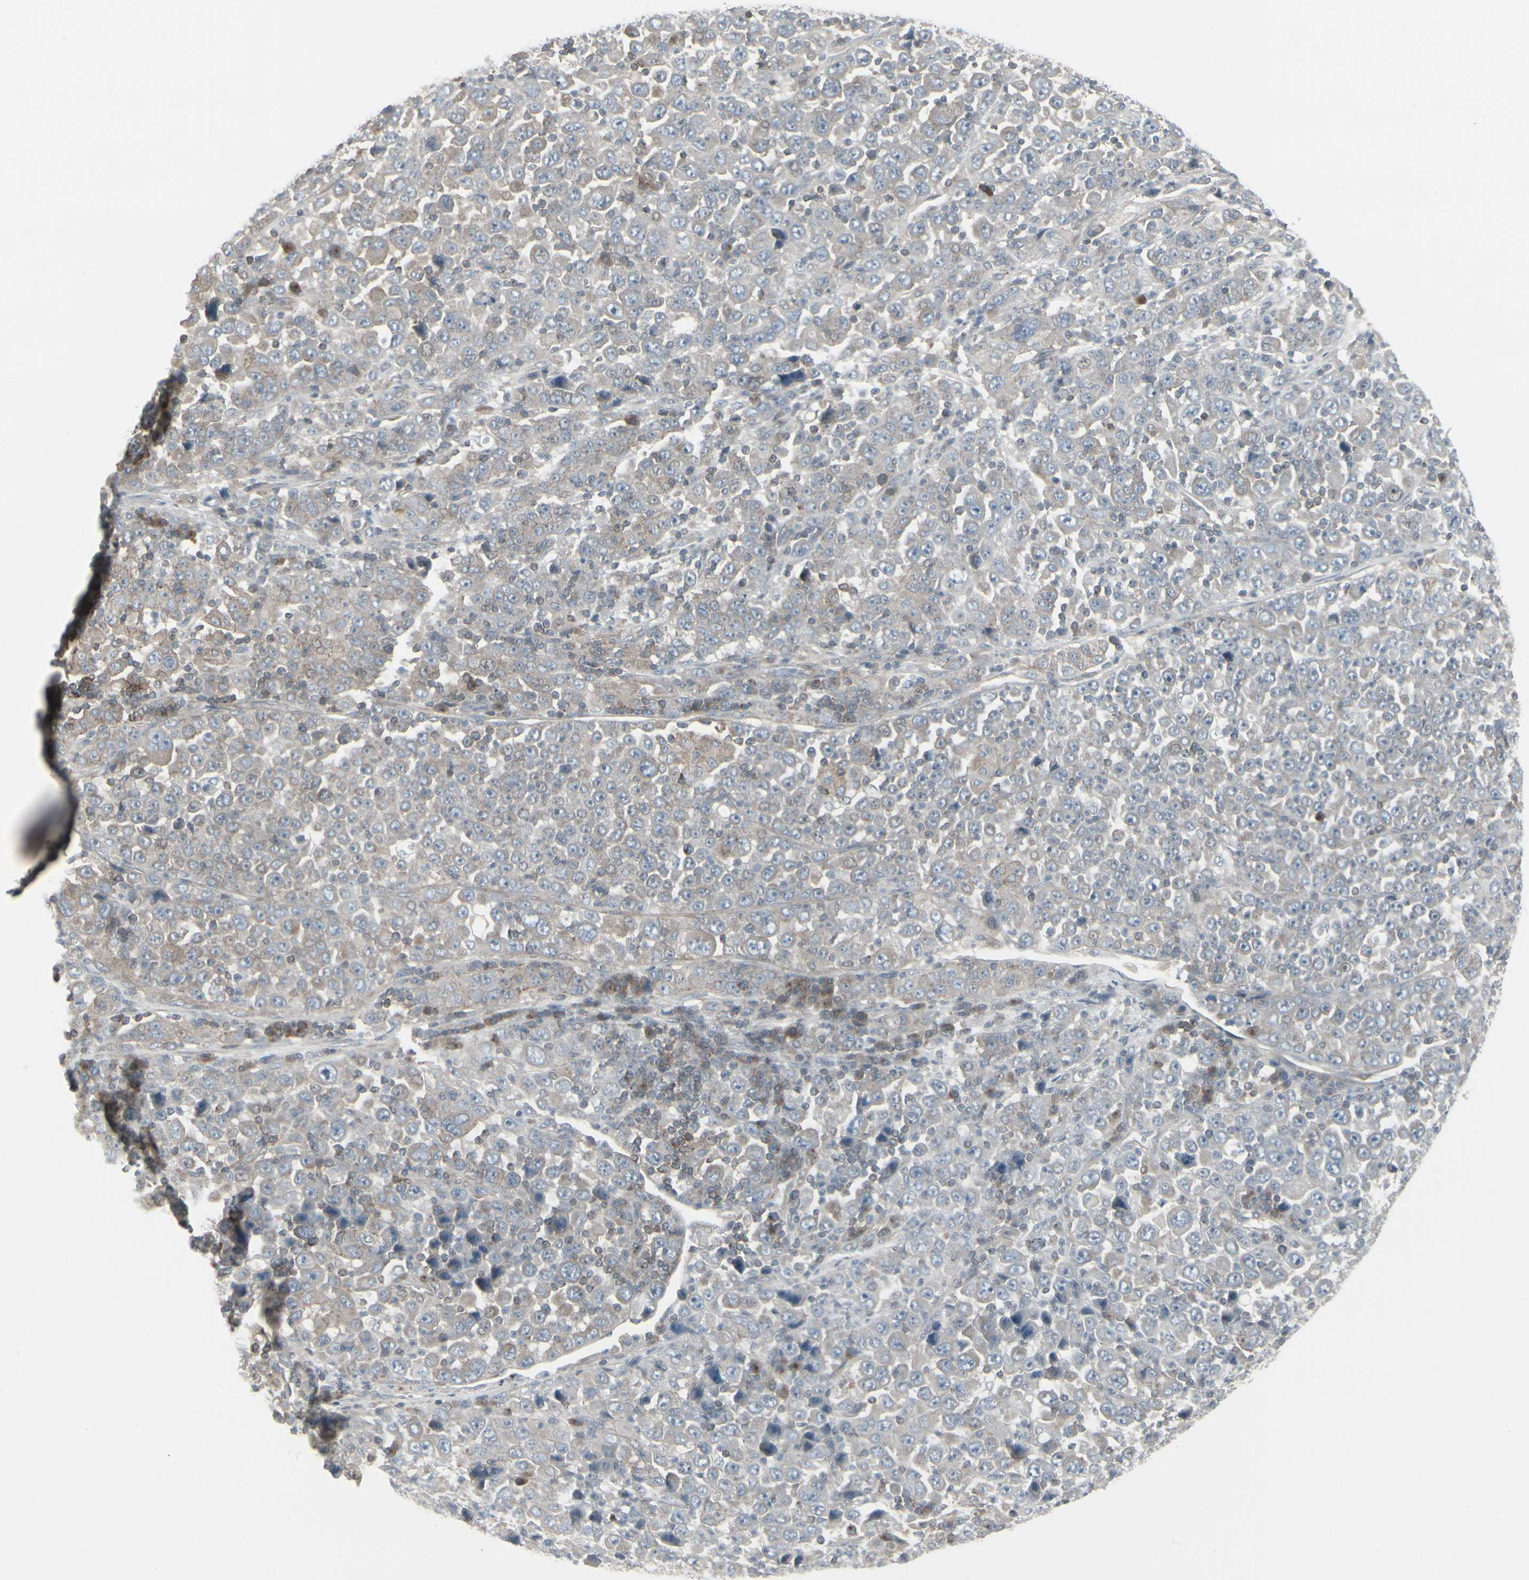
{"staining": {"intensity": "weak", "quantity": ">75%", "location": "cytoplasmic/membranous"}, "tissue": "stomach cancer", "cell_type": "Tumor cells", "image_type": "cancer", "snomed": [{"axis": "morphology", "description": "Normal tissue, NOS"}, {"axis": "morphology", "description": "Adenocarcinoma, NOS"}, {"axis": "topography", "description": "Stomach, upper"}, {"axis": "topography", "description": "Stomach"}], "caption": "The immunohistochemical stain labels weak cytoplasmic/membranous positivity in tumor cells of stomach cancer (adenocarcinoma) tissue.", "gene": "EPS15", "patient": {"sex": "male", "age": 59}}